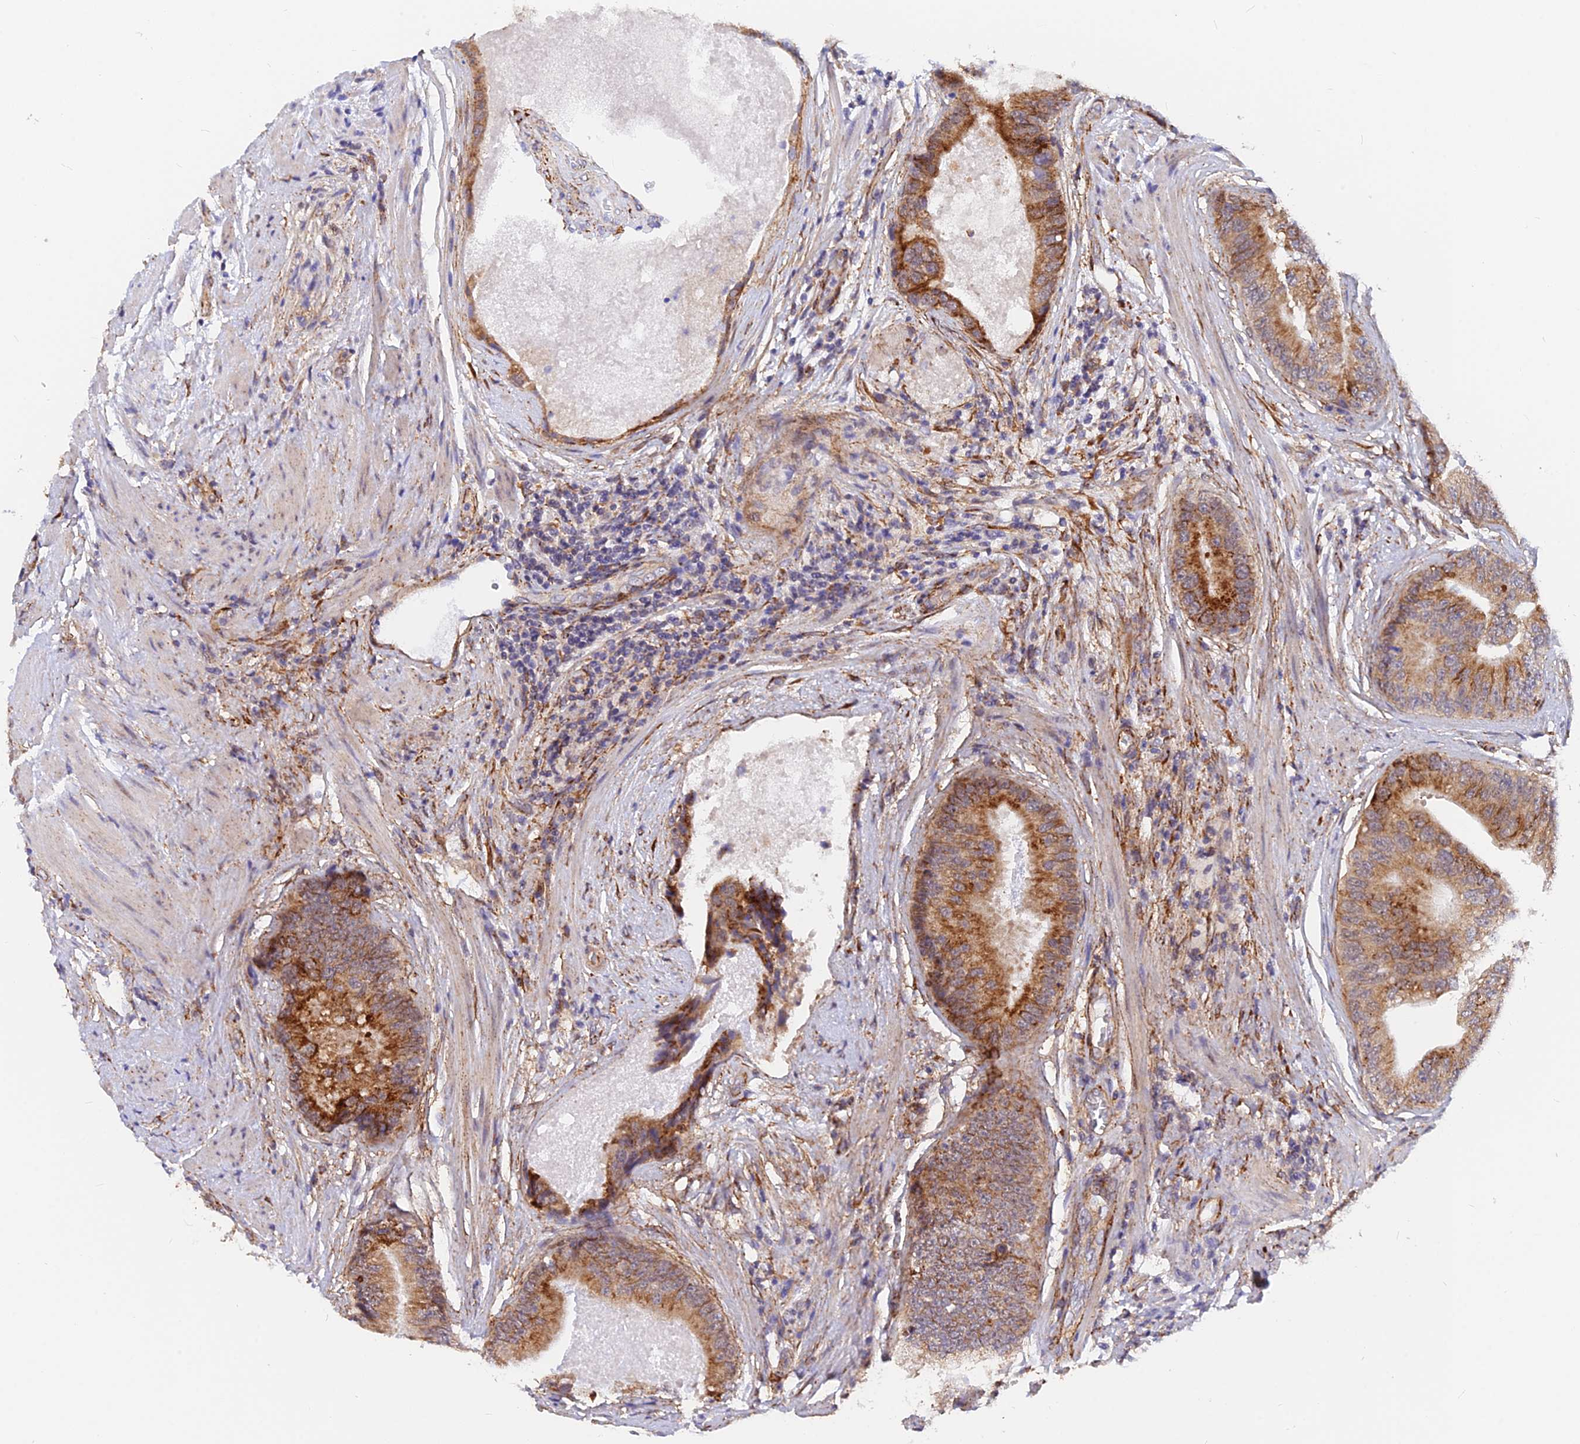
{"staining": {"intensity": "moderate", "quantity": ">75%", "location": "cytoplasmic/membranous"}, "tissue": "prostate cancer", "cell_type": "Tumor cells", "image_type": "cancer", "snomed": [{"axis": "morphology", "description": "Adenocarcinoma, High grade"}, {"axis": "topography", "description": "Prostate"}], "caption": "This is an image of immunohistochemistry staining of prostate cancer, which shows moderate expression in the cytoplasmic/membranous of tumor cells.", "gene": "VSTM2L", "patient": {"sex": "male", "age": 70}}